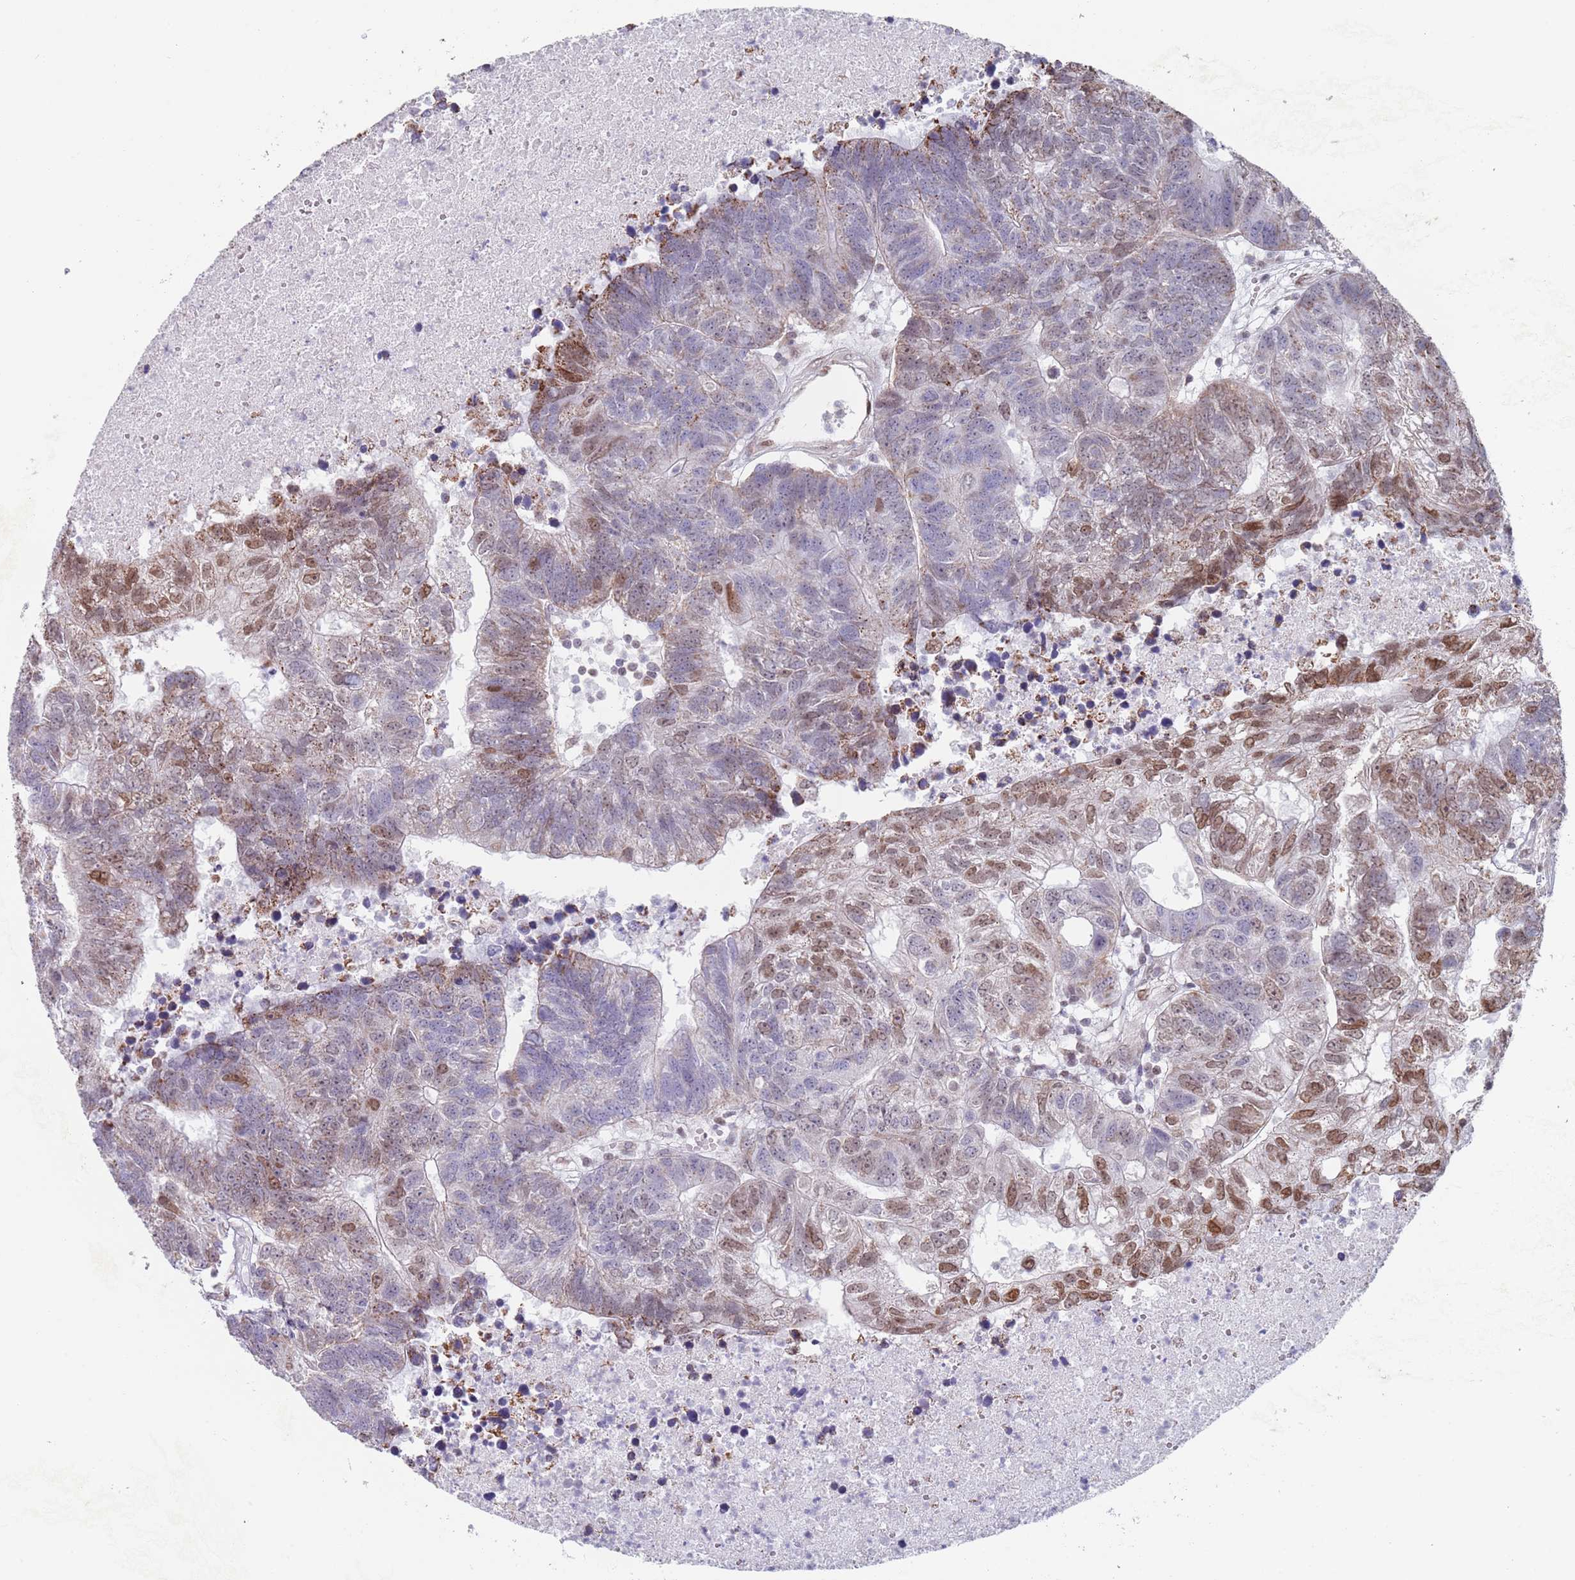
{"staining": {"intensity": "moderate", "quantity": "<25%", "location": "nuclear"}, "tissue": "colorectal cancer", "cell_type": "Tumor cells", "image_type": "cancer", "snomed": [{"axis": "morphology", "description": "Adenocarcinoma, NOS"}, {"axis": "topography", "description": "Colon"}], "caption": "This histopathology image demonstrates immunohistochemistry (IHC) staining of human colorectal cancer, with low moderate nuclear positivity in about <25% of tumor cells.", "gene": "MFSD12", "patient": {"sex": "female", "age": 48}}